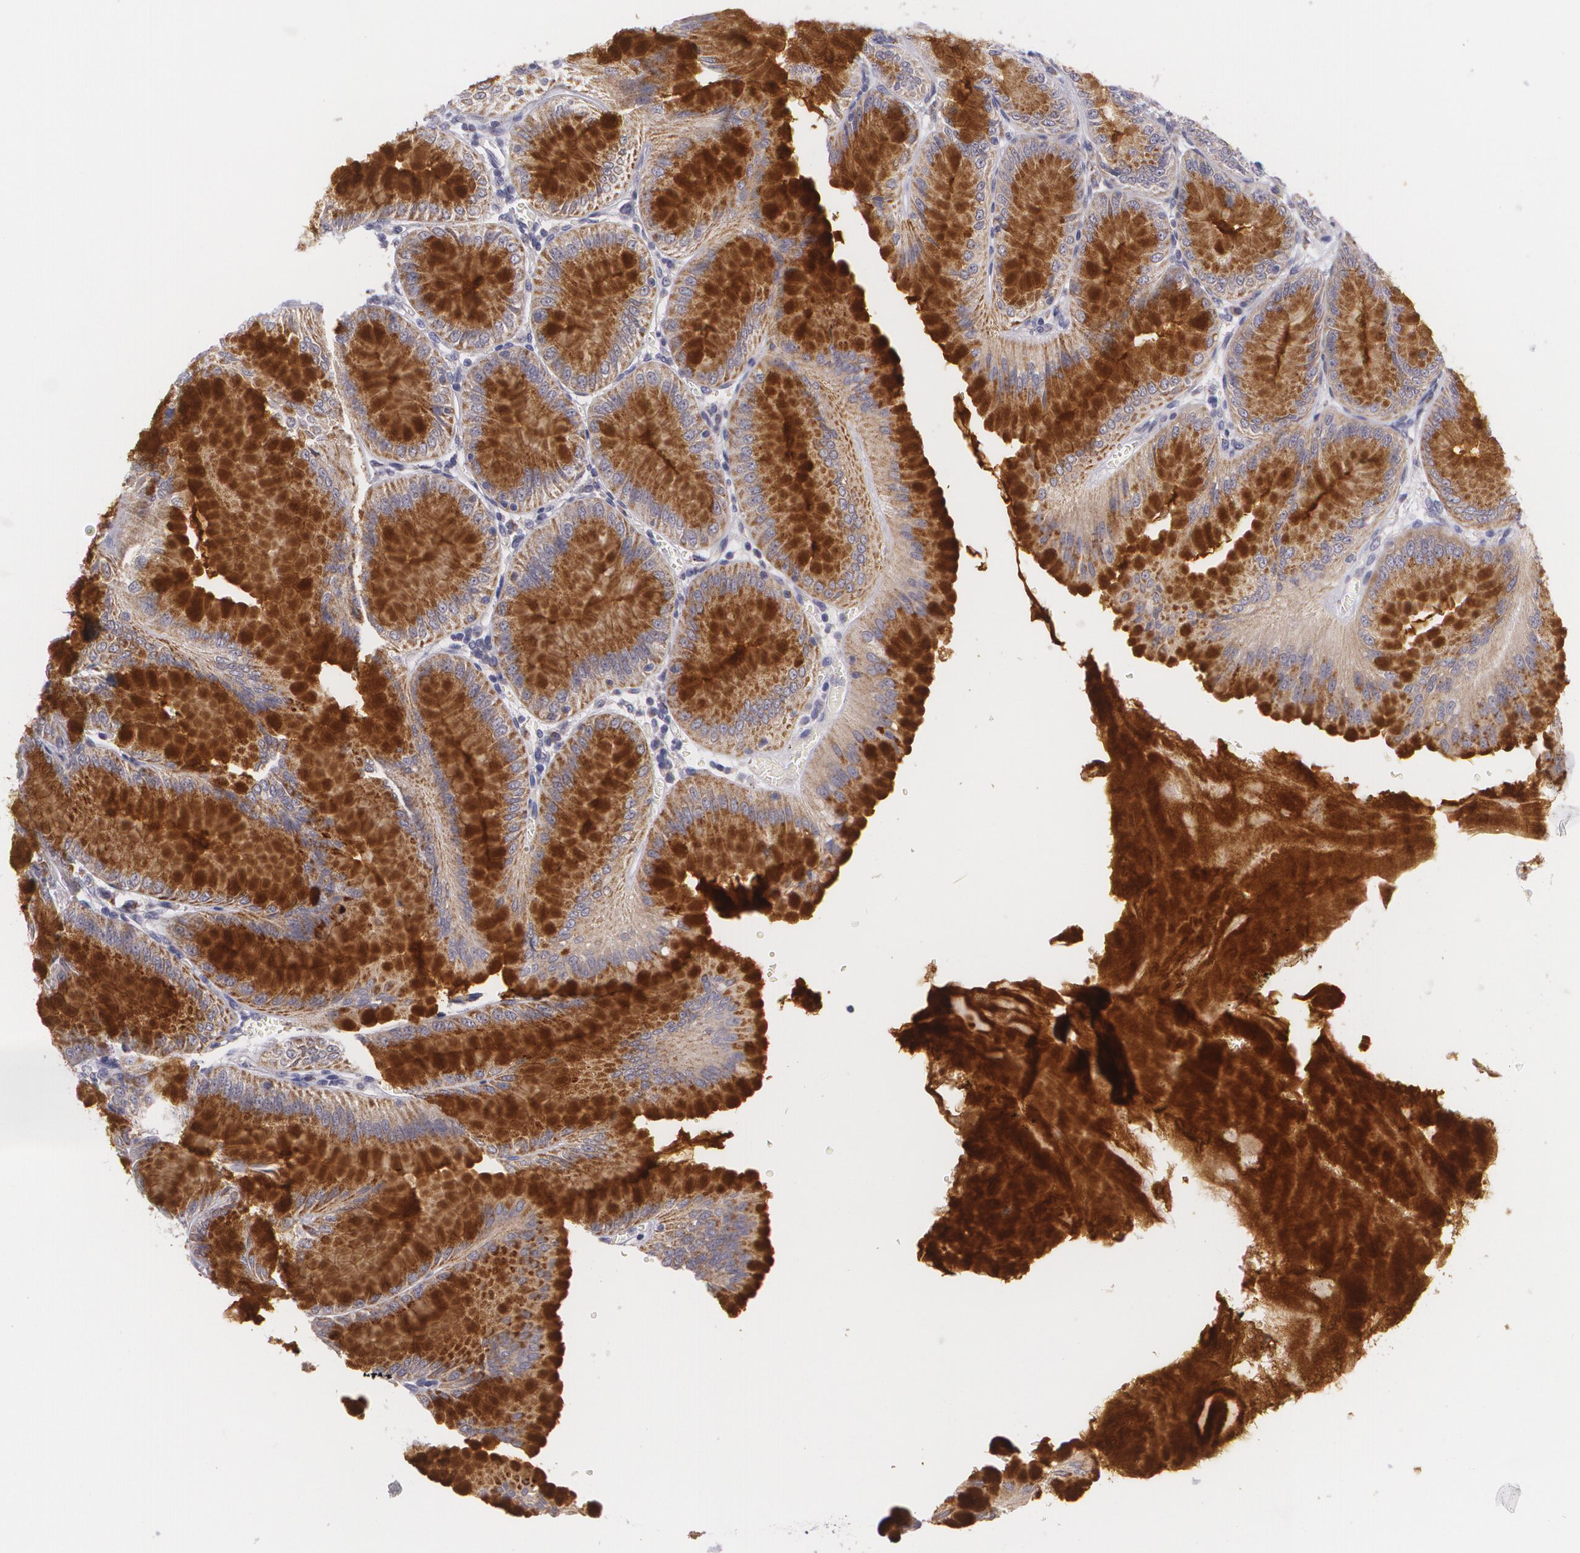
{"staining": {"intensity": "strong", "quantity": ">75%", "location": "cytoplasmic/membranous"}, "tissue": "stomach", "cell_type": "Glandular cells", "image_type": "normal", "snomed": [{"axis": "morphology", "description": "Normal tissue, NOS"}, {"axis": "topography", "description": "Stomach, lower"}], "caption": "Glandular cells reveal strong cytoplasmic/membranous expression in approximately >75% of cells in normal stomach. (DAB IHC with brightfield microscopy, high magnification).", "gene": "CILK1", "patient": {"sex": "male", "age": 71}}